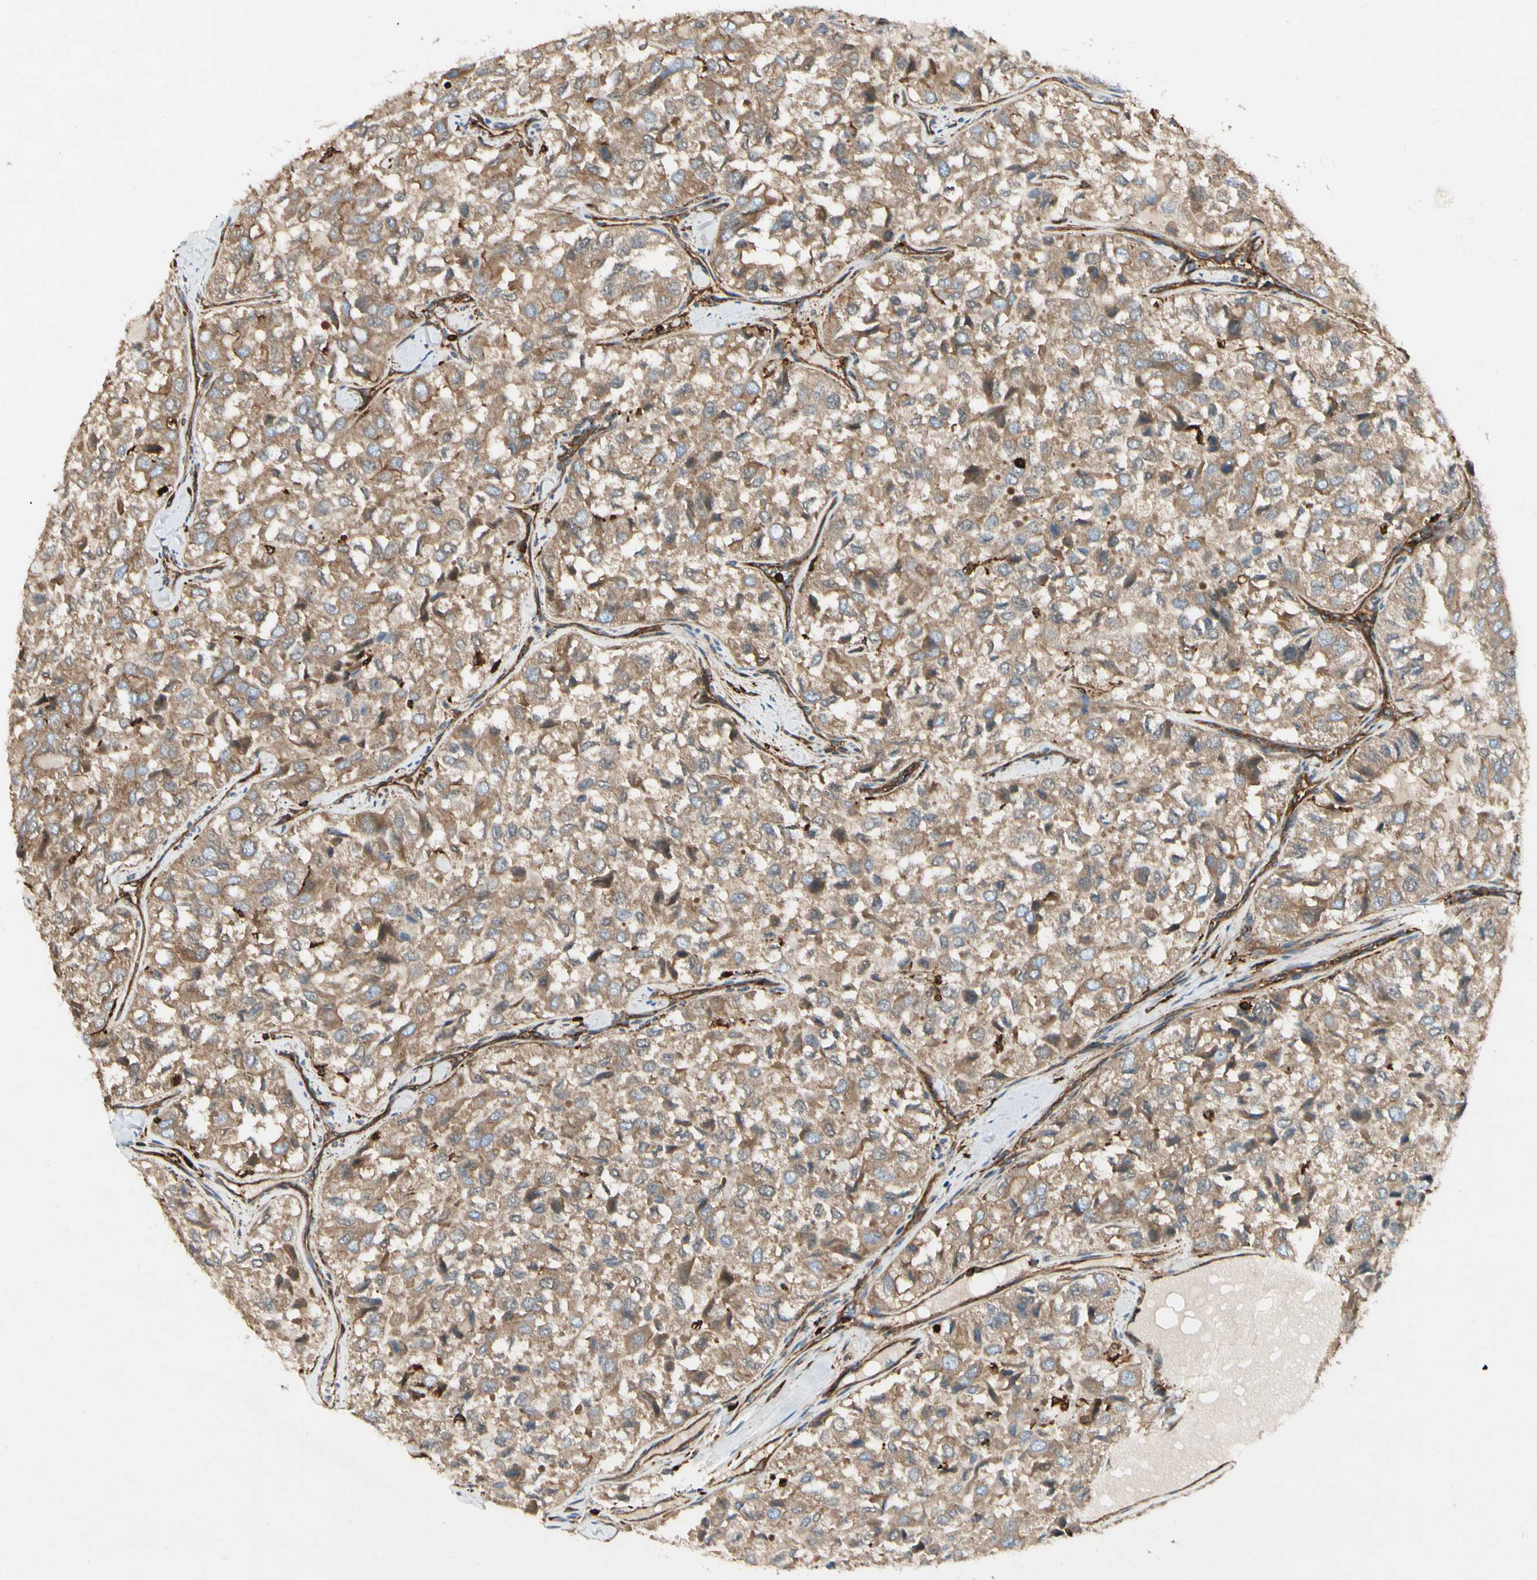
{"staining": {"intensity": "moderate", "quantity": ">75%", "location": "cytoplasmic/membranous"}, "tissue": "thyroid cancer", "cell_type": "Tumor cells", "image_type": "cancer", "snomed": [{"axis": "morphology", "description": "Follicular adenoma carcinoma, NOS"}, {"axis": "topography", "description": "Thyroid gland"}], "caption": "Human follicular adenoma carcinoma (thyroid) stained with a protein marker reveals moderate staining in tumor cells.", "gene": "ARPC2", "patient": {"sex": "male", "age": 75}}